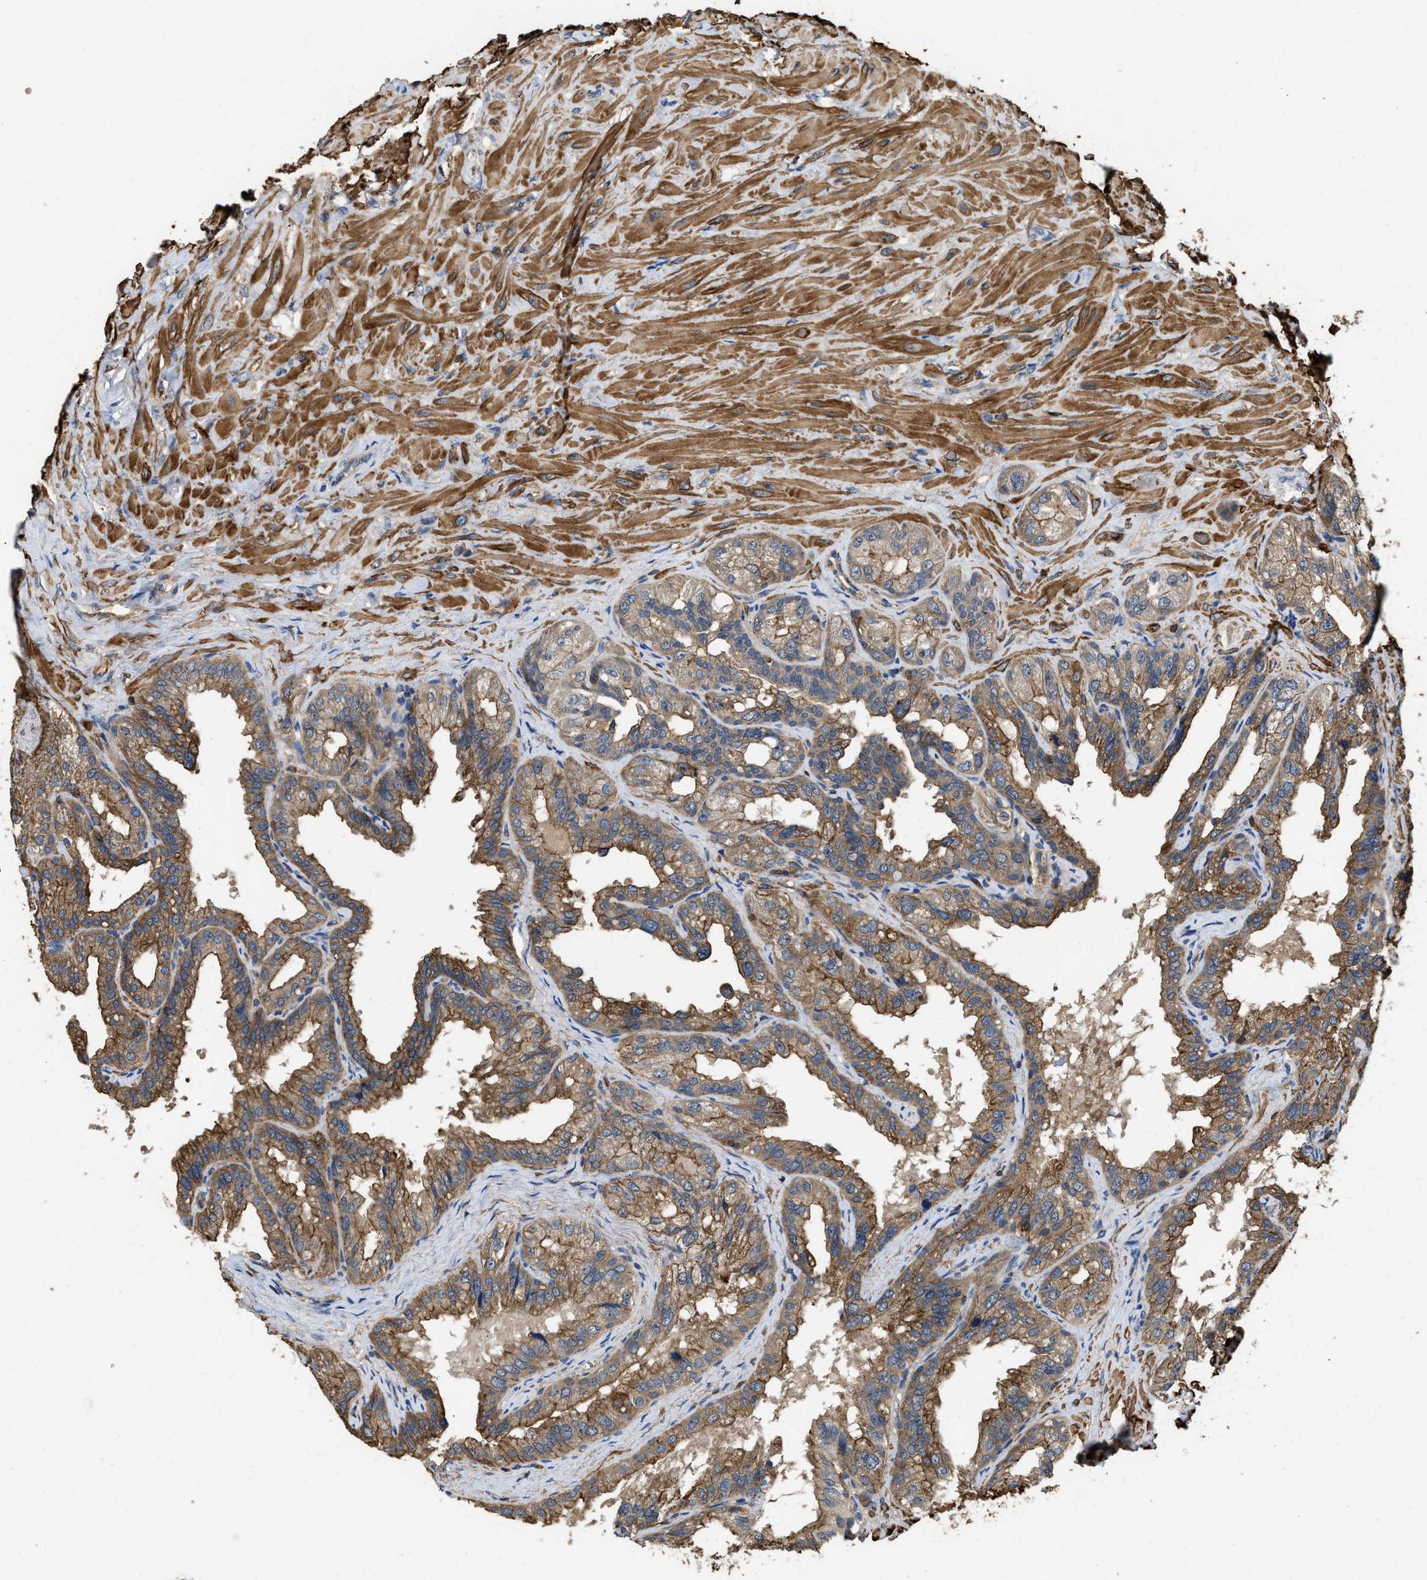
{"staining": {"intensity": "moderate", "quantity": ">75%", "location": "cytoplasmic/membranous"}, "tissue": "seminal vesicle", "cell_type": "Glandular cells", "image_type": "normal", "snomed": [{"axis": "morphology", "description": "Normal tissue, NOS"}, {"axis": "topography", "description": "Seminal veicle"}], "caption": "High-magnification brightfield microscopy of unremarkable seminal vesicle stained with DAB (3,3'-diaminobenzidine) (brown) and counterstained with hematoxylin (blue). glandular cells exhibit moderate cytoplasmic/membranous expression is appreciated in approximately>75% of cells.", "gene": "LINGO2", "patient": {"sex": "male", "age": 68}}